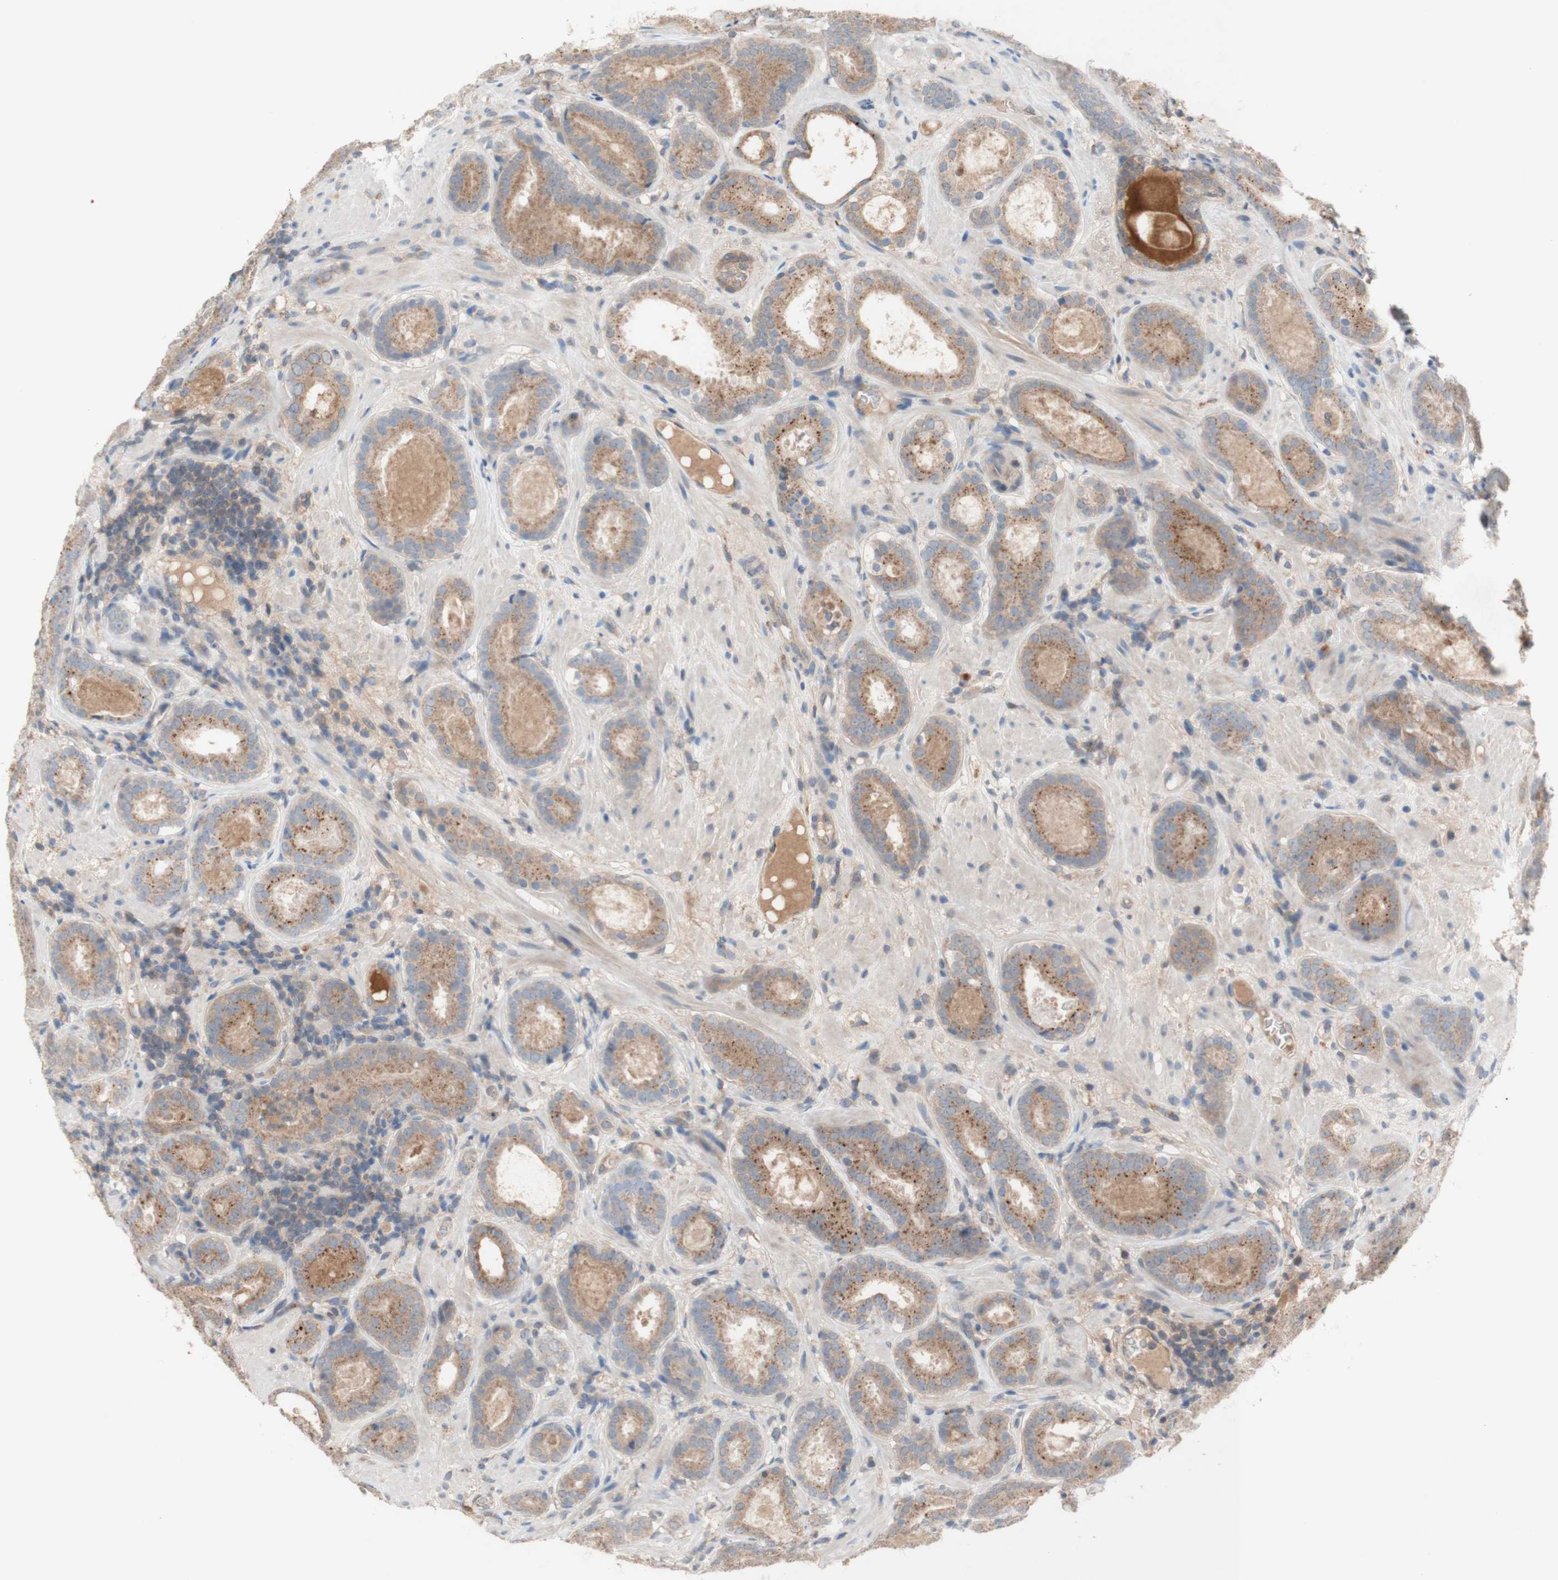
{"staining": {"intensity": "moderate", "quantity": ">75%", "location": "cytoplasmic/membranous"}, "tissue": "prostate cancer", "cell_type": "Tumor cells", "image_type": "cancer", "snomed": [{"axis": "morphology", "description": "Adenocarcinoma, Low grade"}, {"axis": "topography", "description": "Prostate"}], "caption": "A brown stain shows moderate cytoplasmic/membranous expression of a protein in human prostate adenocarcinoma (low-grade) tumor cells. Ihc stains the protein of interest in brown and the nuclei are stained blue.", "gene": "PEX2", "patient": {"sex": "male", "age": 69}}